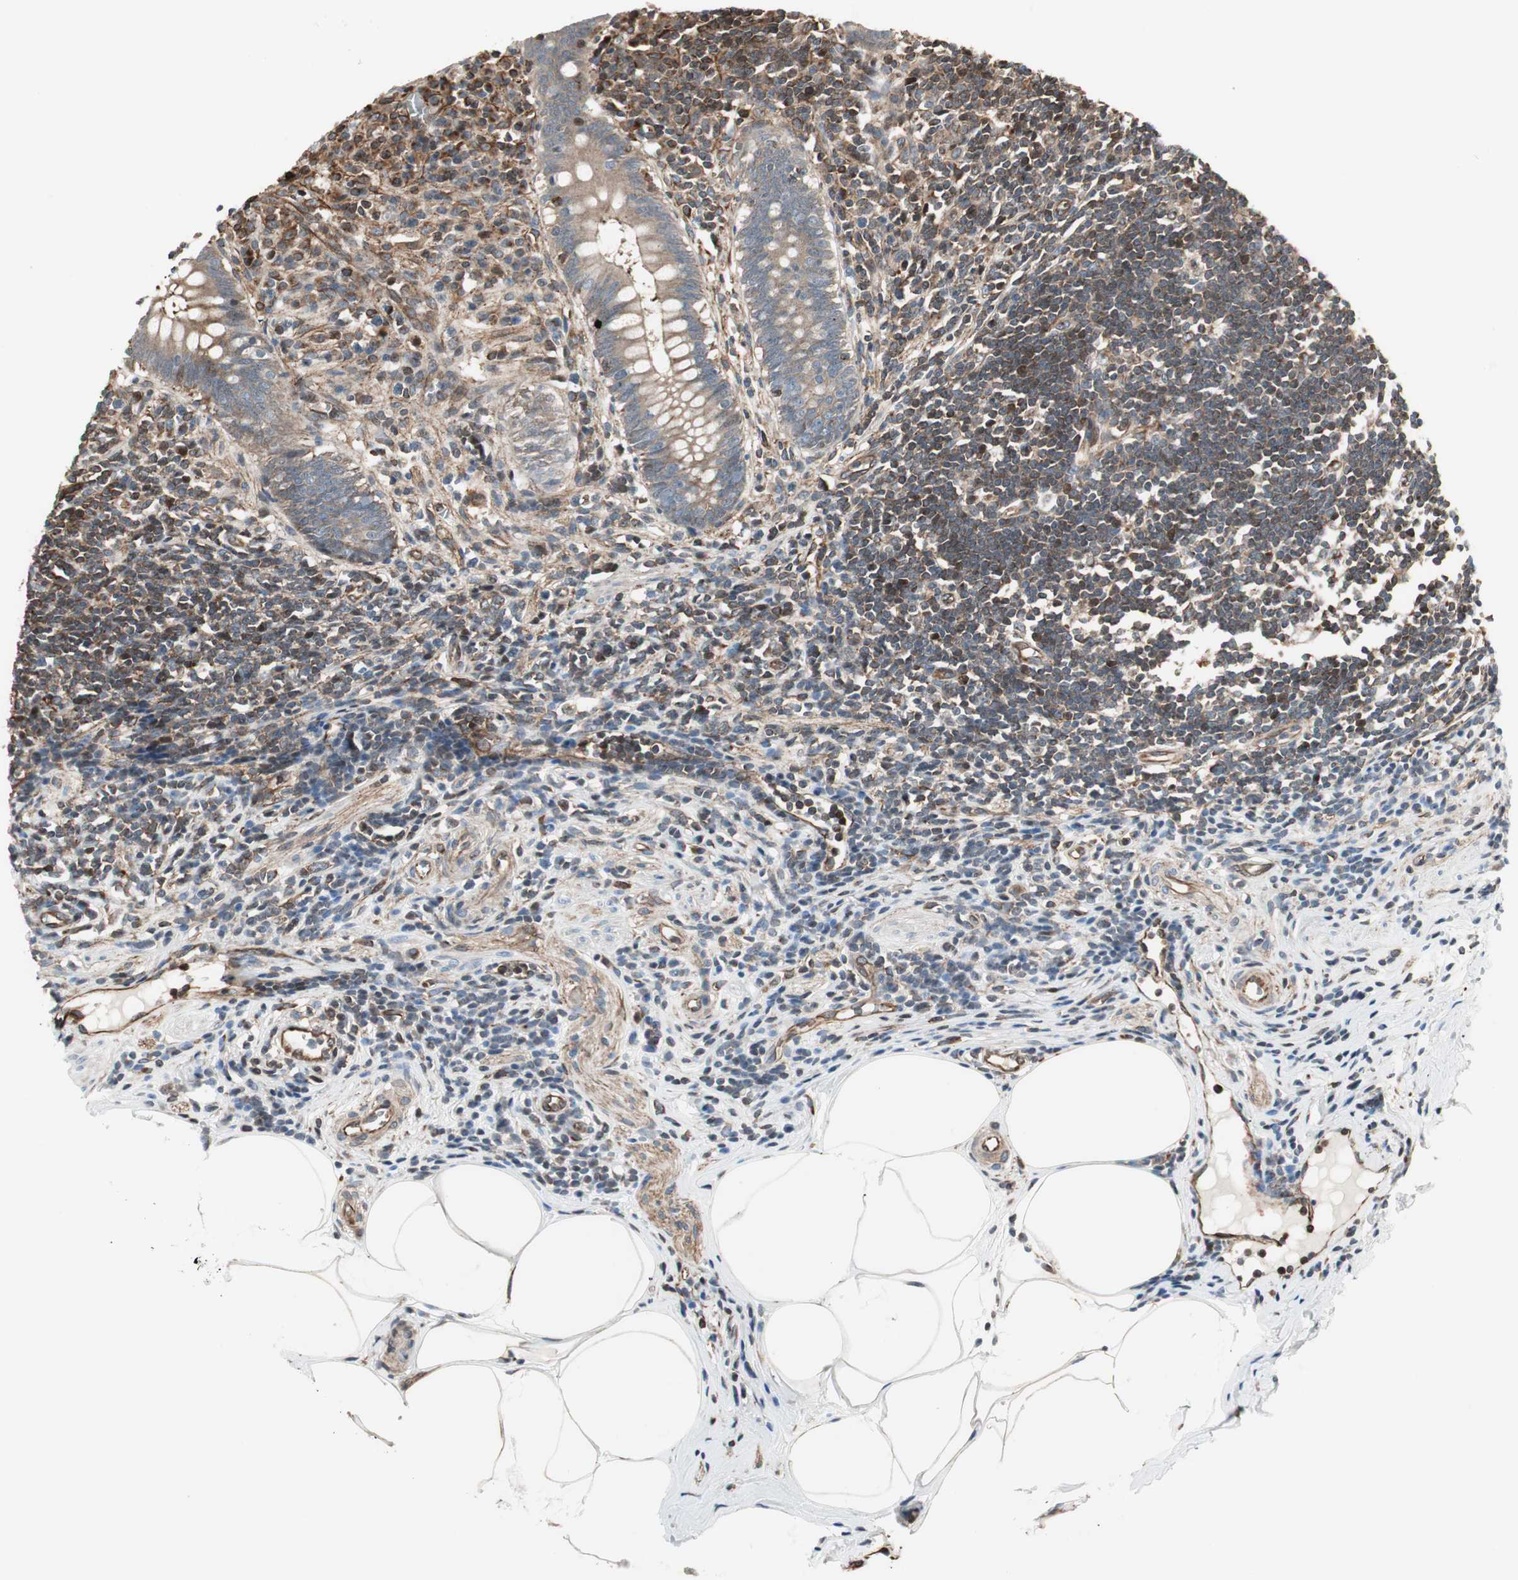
{"staining": {"intensity": "weak", "quantity": ">75%", "location": "cytoplasmic/membranous"}, "tissue": "appendix", "cell_type": "Glandular cells", "image_type": "normal", "snomed": [{"axis": "morphology", "description": "Normal tissue, NOS"}, {"axis": "topography", "description": "Appendix"}], "caption": "Immunohistochemistry (DAB) staining of unremarkable human appendix displays weak cytoplasmic/membranous protein positivity in approximately >75% of glandular cells. (IHC, brightfield microscopy, high magnification).", "gene": "MAD2L2", "patient": {"sex": "female", "age": 50}}